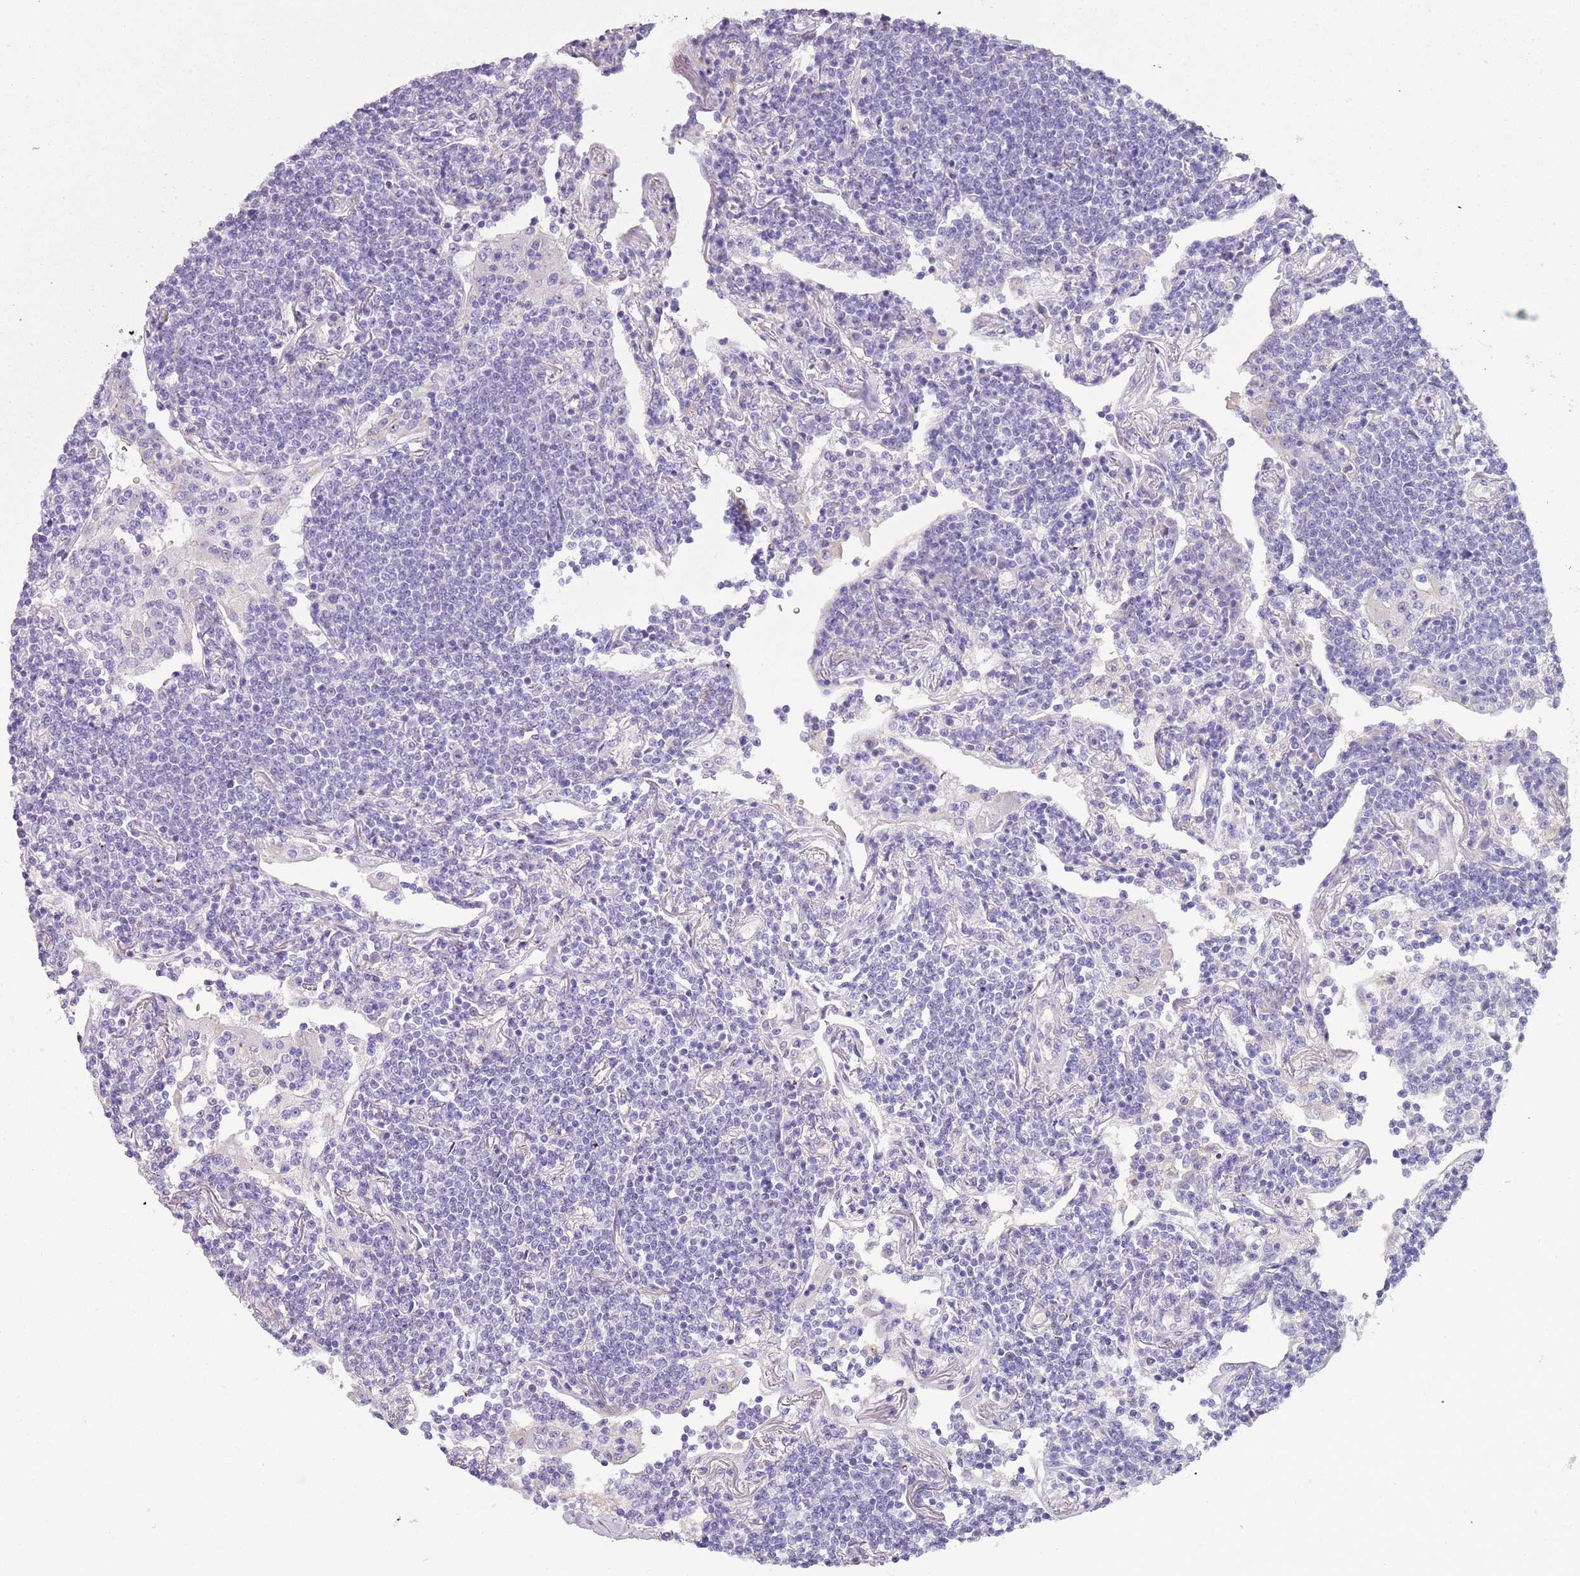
{"staining": {"intensity": "negative", "quantity": "none", "location": "none"}, "tissue": "lymphoma", "cell_type": "Tumor cells", "image_type": "cancer", "snomed": [{"axis": "morphology", "description": "Malignant lymphoma, non-Hodgkin's type, Low grade"}, {"axis": "topography", "description": "Lung"}], "caption": "Tumor cells show no significant protein staining in lymphoma.", "gene": "NBPF6", "patient": {"sex": "female", "age": 71}}